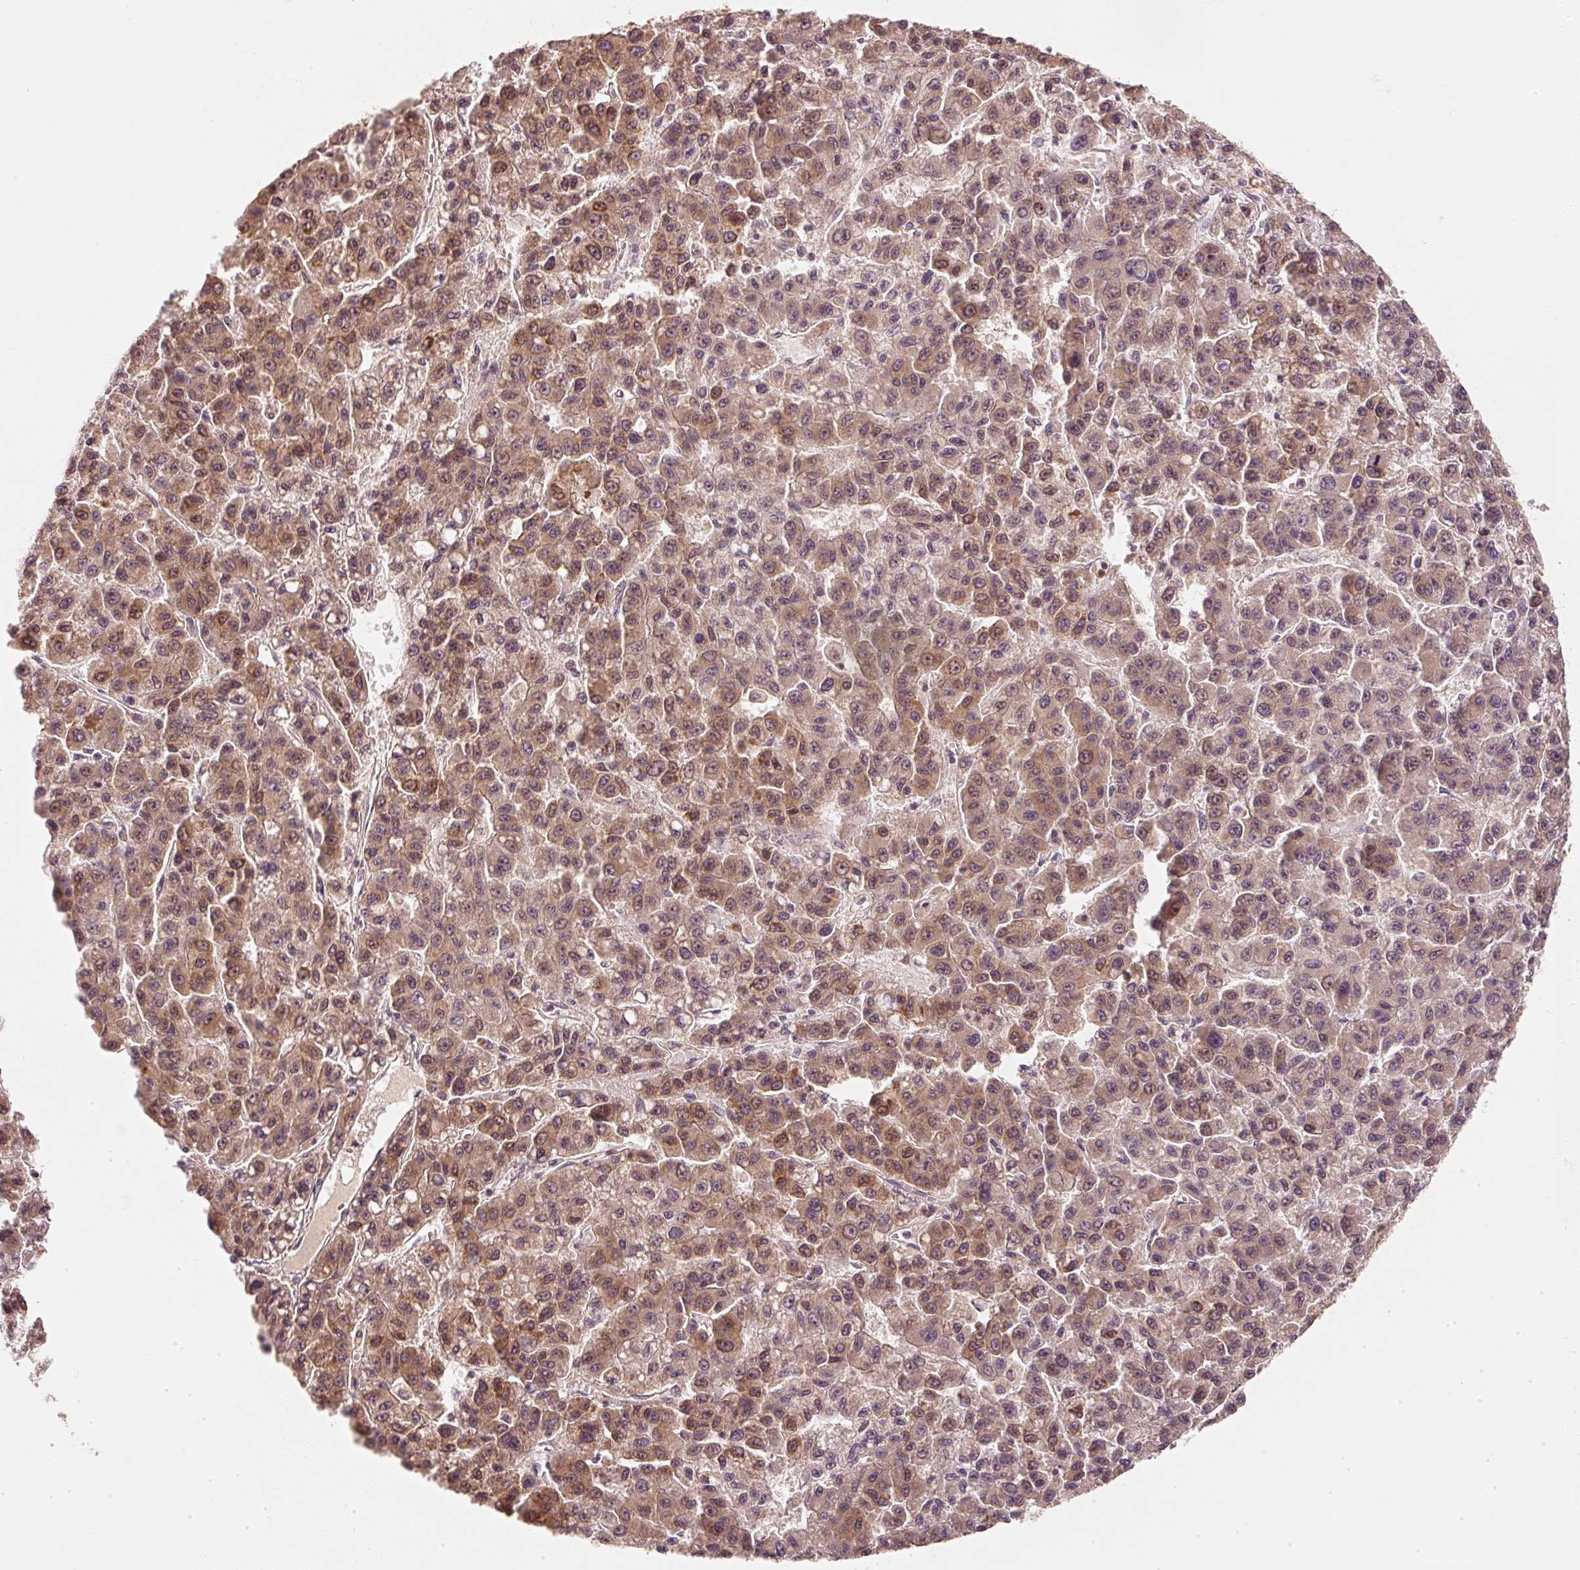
{"staining": {"intensity": "moderate", "quantity": "25%-75%", "location": "cytoplasmic/membranous"}, "tissue": "liver cancer", "cell_type": "Tumor cells", "image_type": "cancer", "snomed": [{"axis": "morphology", "description": "Carcinoma, Hepatocellular, NOS"}, {"axis": "topography", "description": "Liver"}], "caption": "Hepatocellular carcinoma (liver) stained for a protein demonstrates moderate cytoplasmic/membranous positivity in tumor cells. The staining was performed using DAB (3,3'-diaminobenzidine) to visualize the protein expression in brown, while the nuclei were stained in blue with hematoxylin (Magnification: 20x).", "gene": "EEF1A2", "patient": {"sex": "male", "age": 70}}